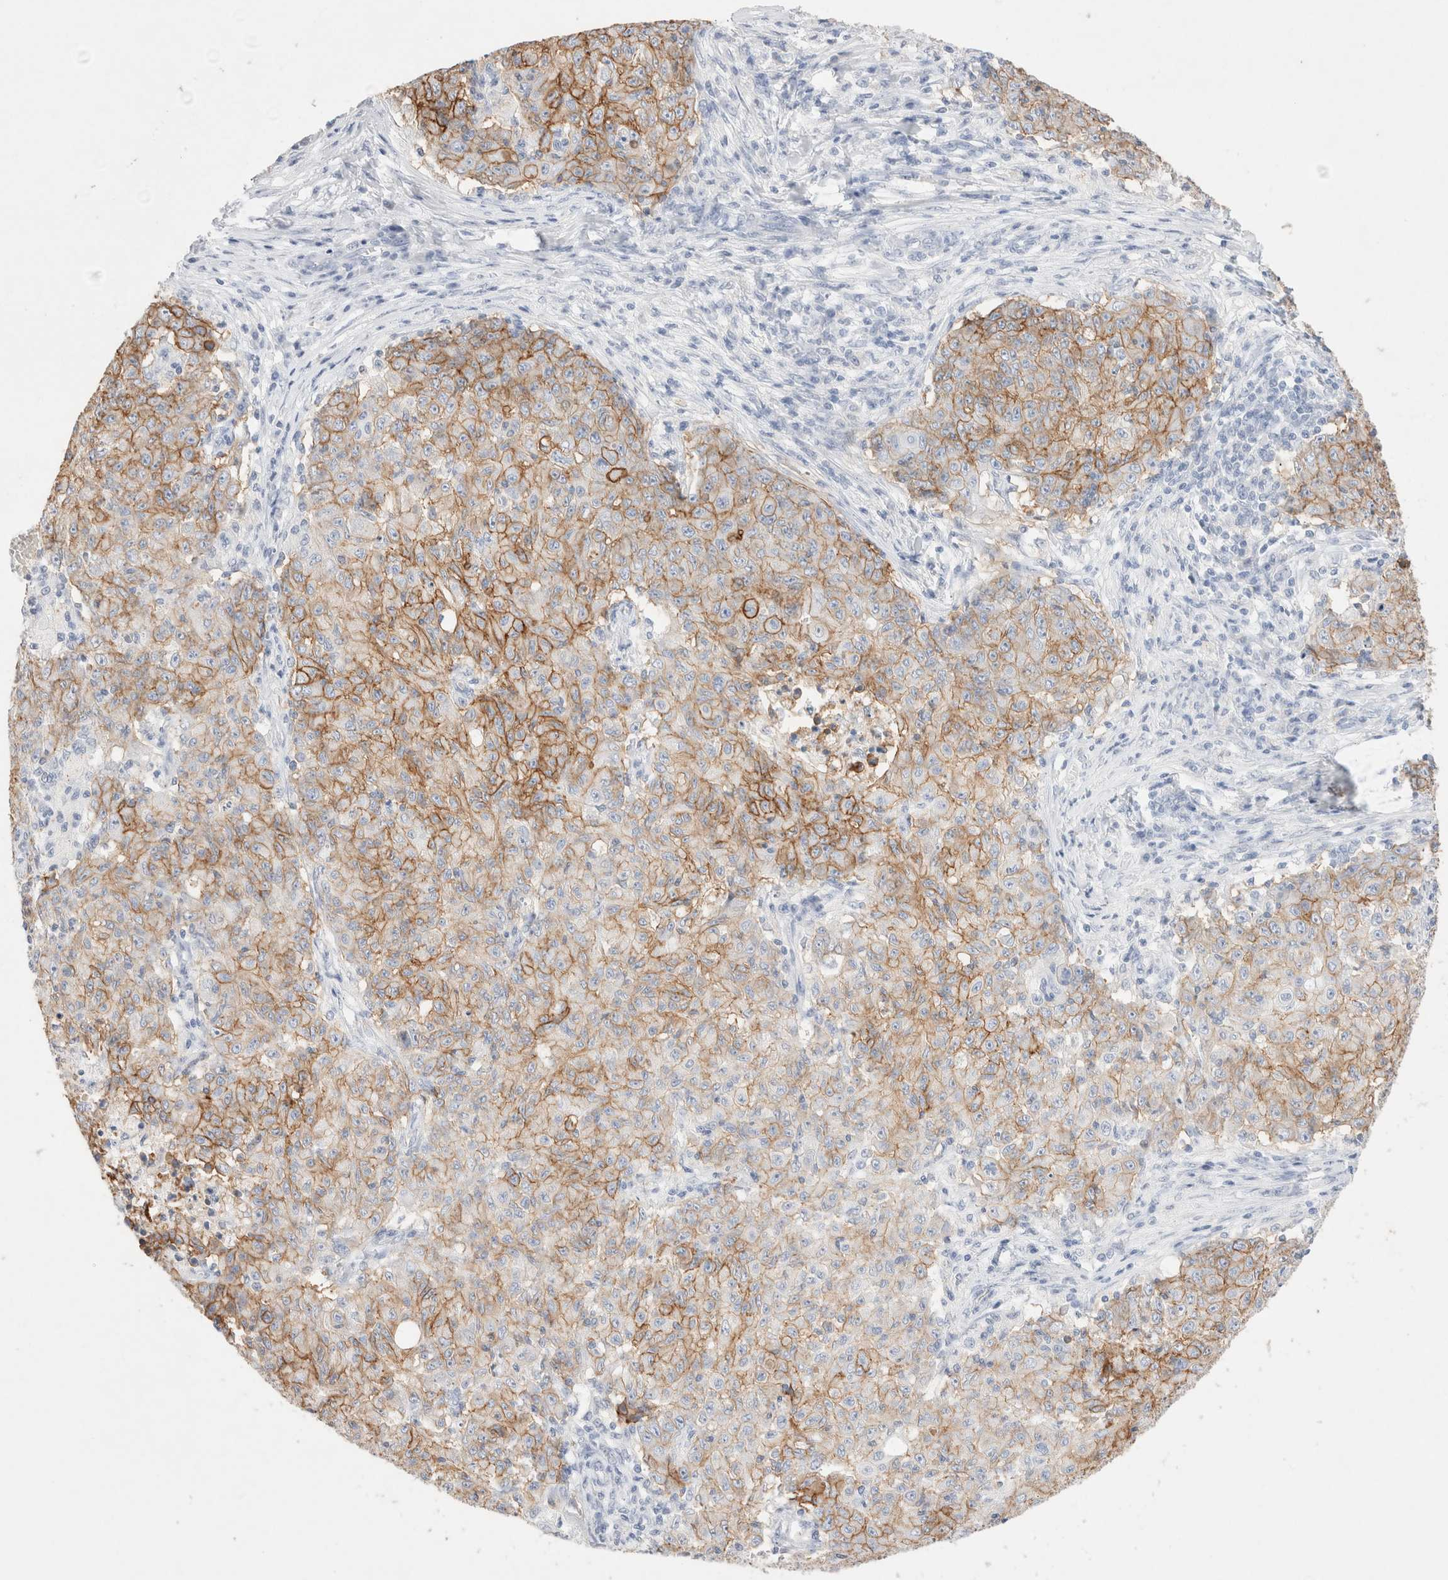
{"staining": {"intensity": "moderate", "quantity": ">75%", "location": "cytoplasmic/membranous"}, "tissue": "ovarian cancer", "cell_type": "Tumor cells", "image_type": "cancer", "snomed": [{"axis": "morphology", "description": "Carcinoma, endometroid"}, {"axis": "topography", "description": "Ovary"}], "caption": "High-magnification brightfield microscopy of ovarian cancer stained with DAB (brown) and counterstained with hematoxylin (blue). tumor cells exhibit moderate cytoplasmic/membranous staining is present in approximately>75% of cells.", "gene": "EPCAM", "patient": {"sex": "female", "age": 42}}